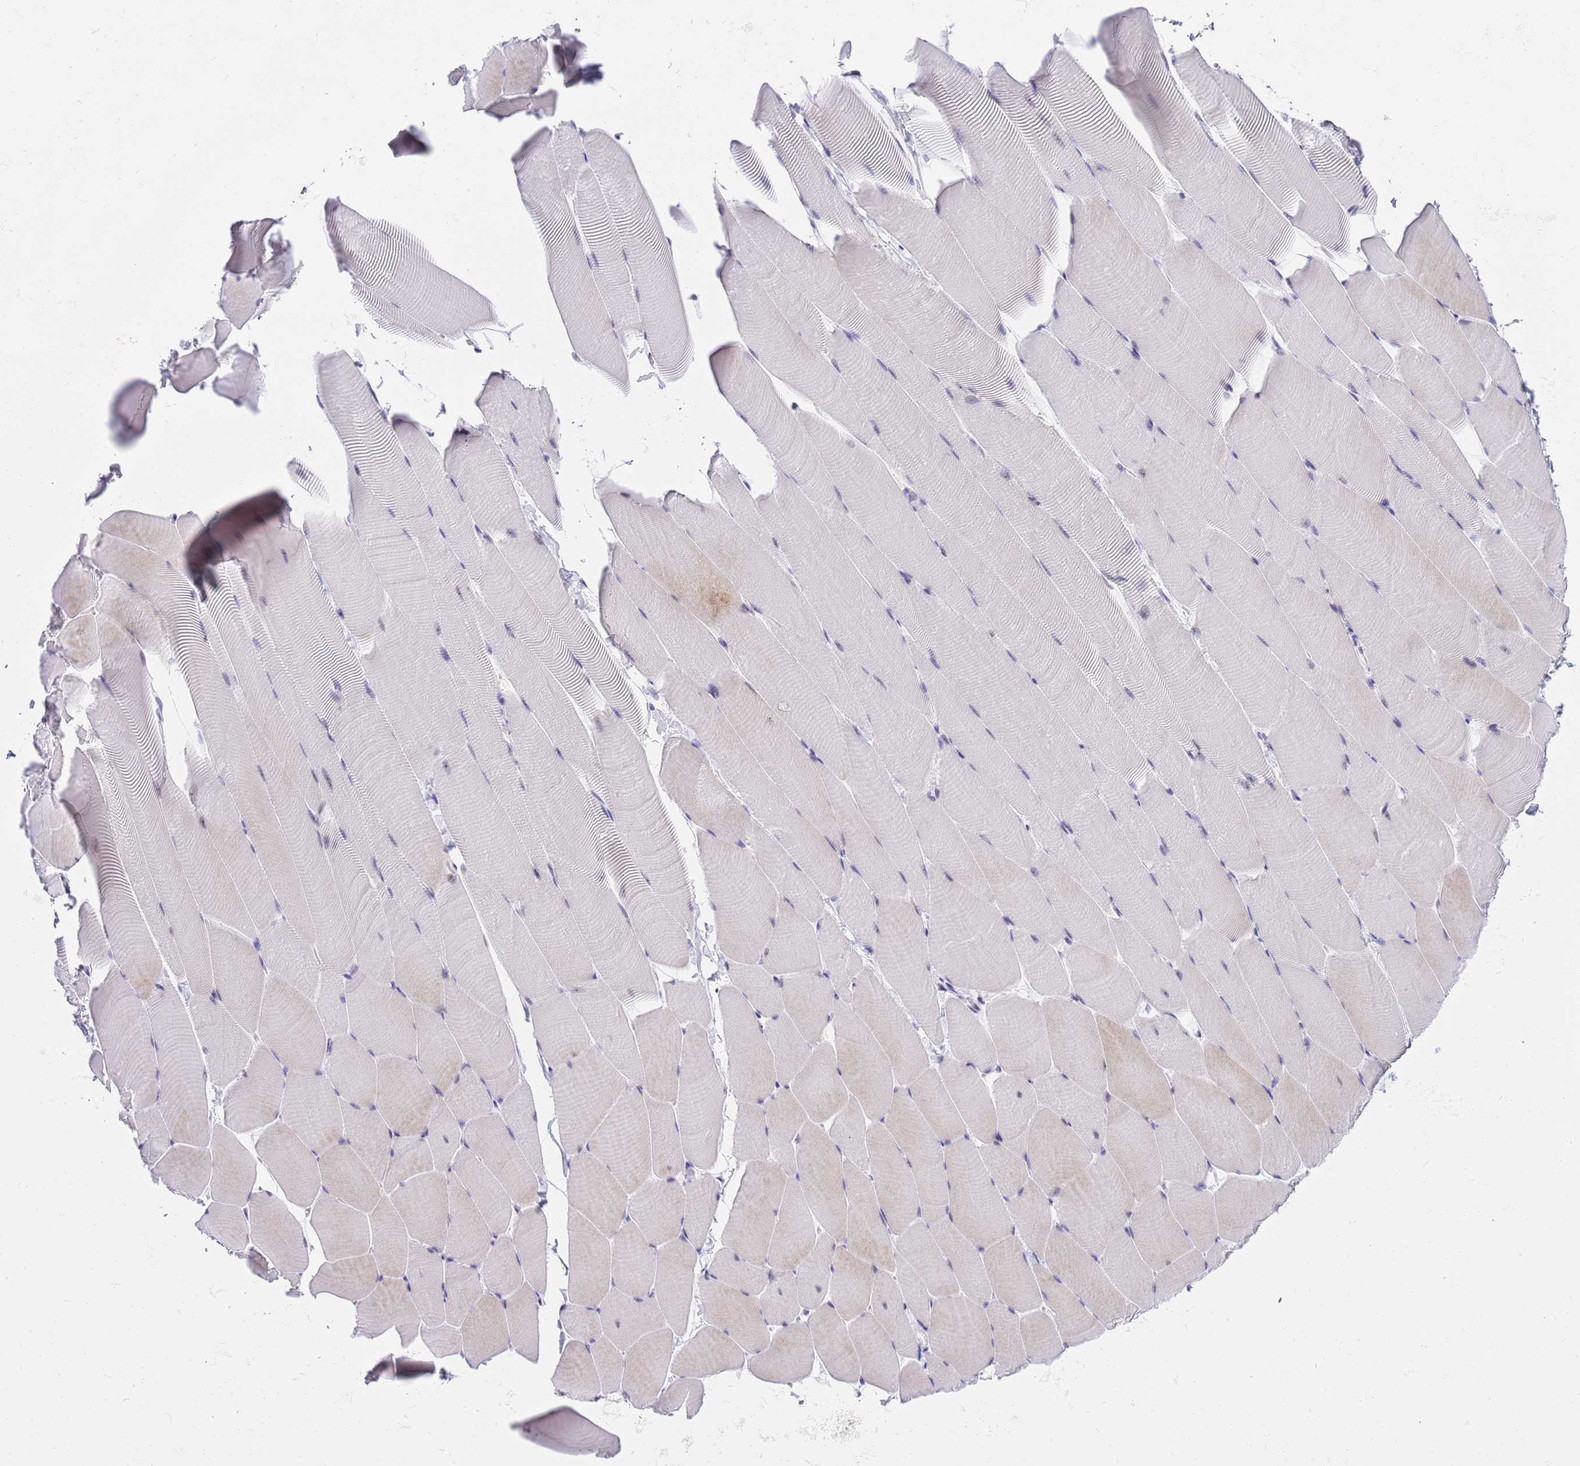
{"staining": {"intensity": "moderate", "quantity": "<25%", "location": "nuclear"}, "tissue": "skeletal muscle", "cell_type": "Myocytes", "image_type": "normal", "snomed": [{"axis": "morphology", "description": "Normal tissue, NOS"}, {"axis": "topography", "description": "Skeletal muscle"}], "caption": "DAB immunohistochemical staining of benign skeletal muscle displays moderate nuclear protein expression in about <25% of myocytes.", "gene": "NOP56", "patient": {"sex": "male", "age": 25}}